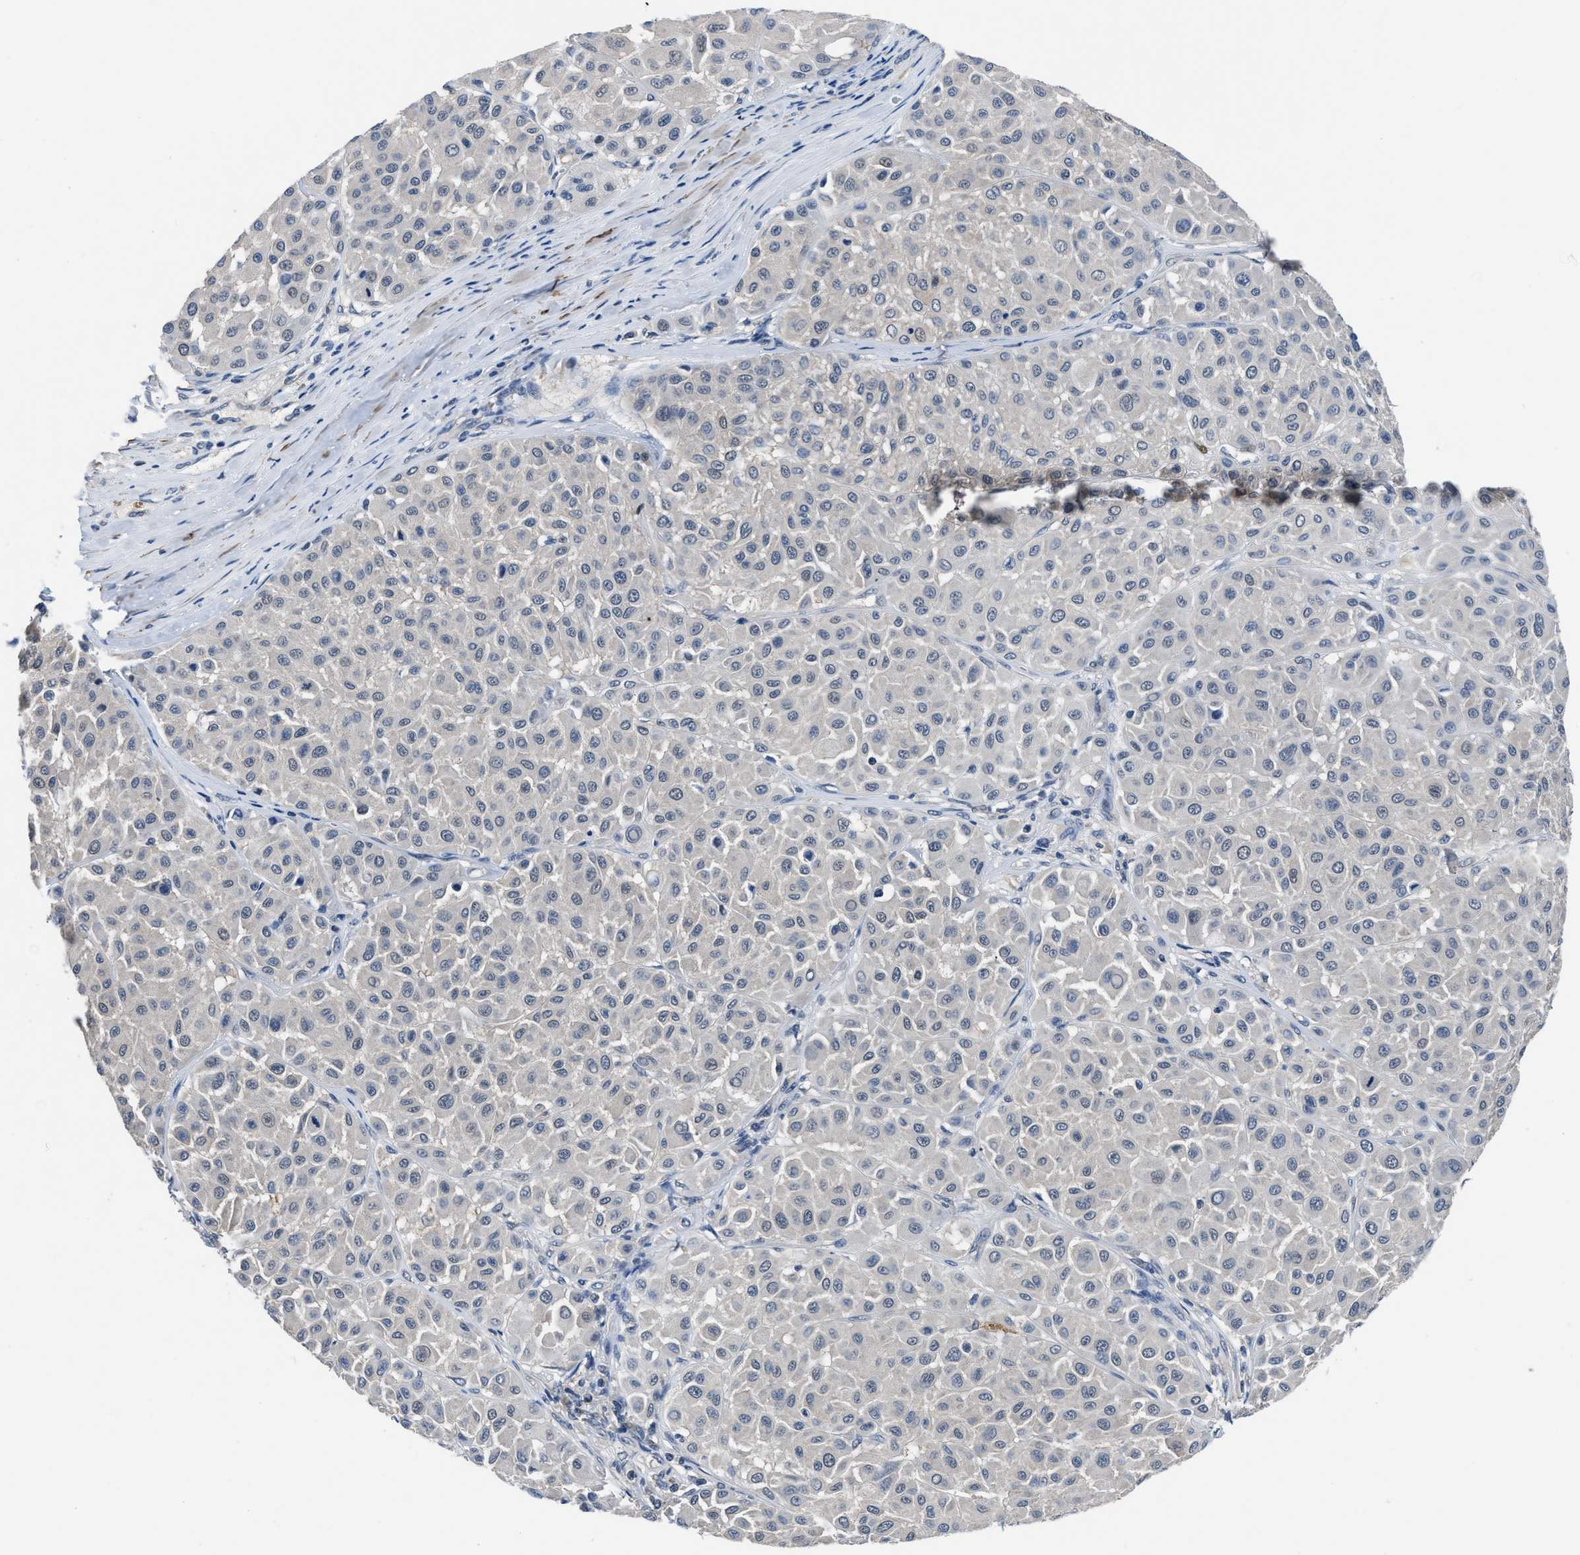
{"staining": {"intensity": "negative", "quantity": "none", "location": "none"}, "tissue": "melanoma", "cell_type": "Tumor cells", "image_type": "cancer", "snomed": [{"axis": "morphology", "description": "Malignant melanoma, Metastatic site"}, {"axis": "topography", "description": "Soft tissue"}], "caption": "Tumor cells show no significant protein positivity in malignant melanoma (metastatic site).", "gene": "LANCL2", "patient": {"sex": "male", "age": 41}}